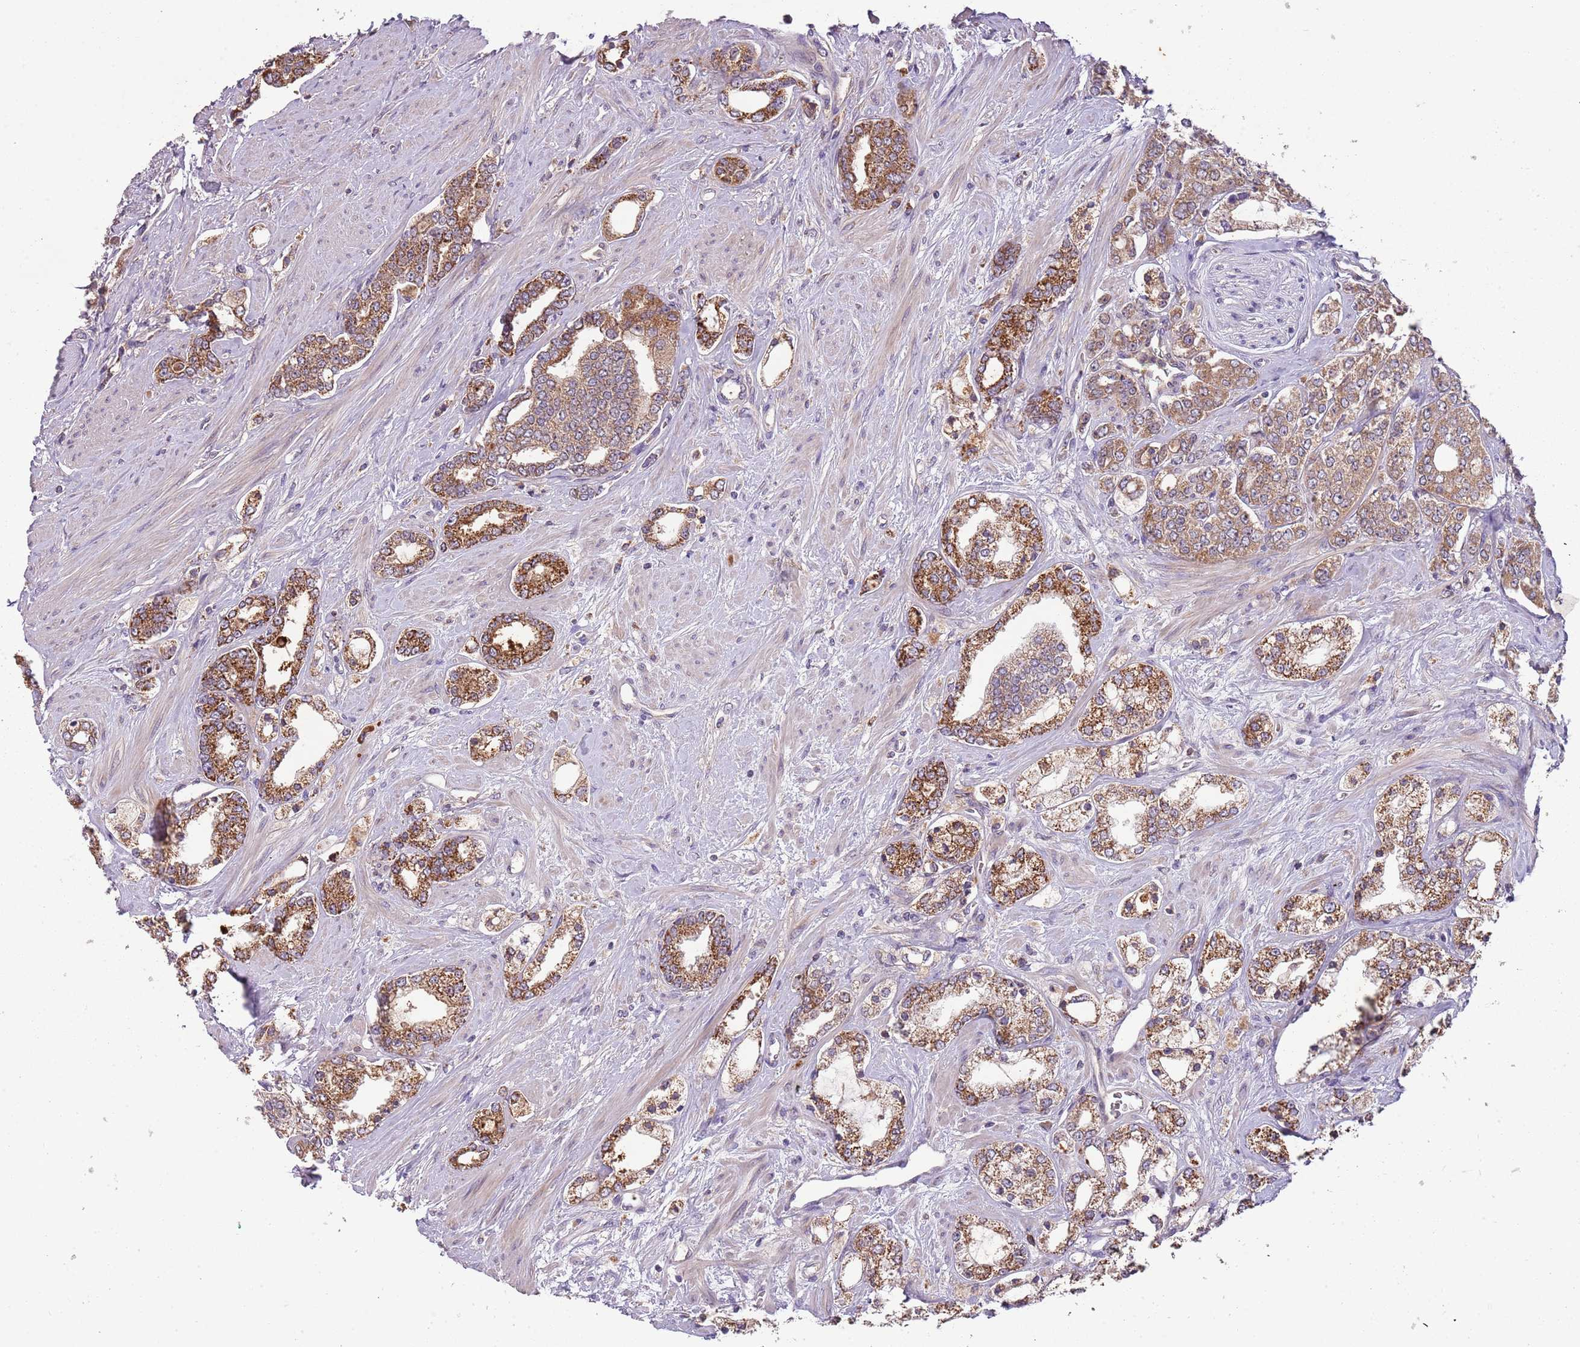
{"staining": {"intensity": "strong", "quantity": ">75%", "location": "cytoplasmic/membranous"}, "tissue": "prostate cancer", "cell_type": "Tumor cells", "image_type": "cancer", "snomed": [{"axis": "morphology", "description": "Adenocarcinoma, High grade"}, {"axis": "topography", "description": "Prostate"}], "caption": "There is high levels of strong cytoplasmic/membranous positivity in tumor cells of prostate adenocarcinoma (high-grade), as demonstrated by immunohistochemical staining (brown color).", "gene": "FECH", "patient": {"sex": "male", "age": 64}}